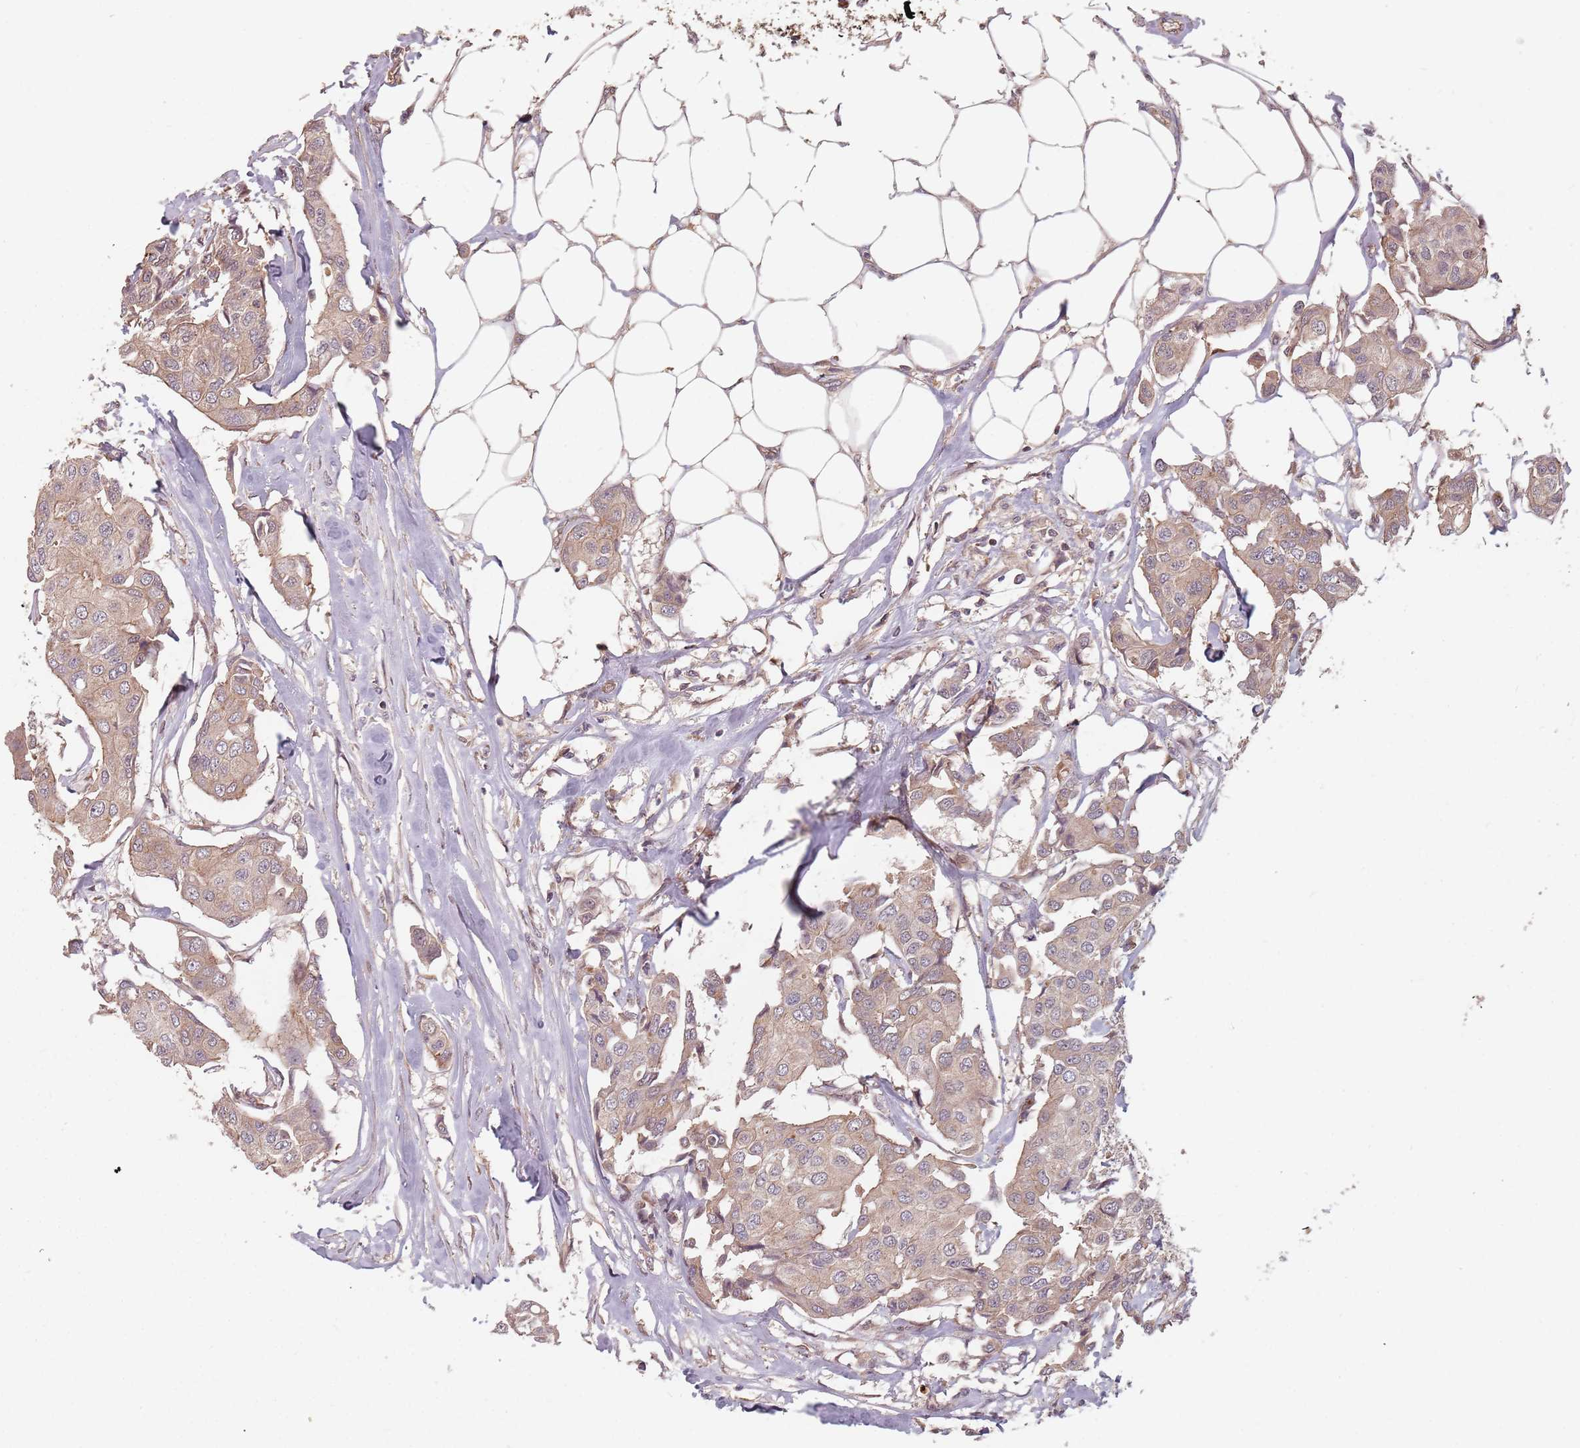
{"staining": {"intensity": "weak", "quantity": ">75%", "location": "cytoplasmic/membranous"}, "tissue": "breast cancer", "cell_type": "Tumor cells", "image_type": "cancer", "snomed": [{"axis": "morphology", "description": "Duct carcinoma"}, {"axis": "topography", "description": "Breast"}, {"axis": "topography", "description": "Lymph node"}], "caption": "Protein expression analysis of breast infiltrating ductal carcinoma shows weak cytoplasmic/membranous staining in approximately >75% of tumor cells.", "gene": "C3orf14", "patient": {"sex": "female", "age": 80}}